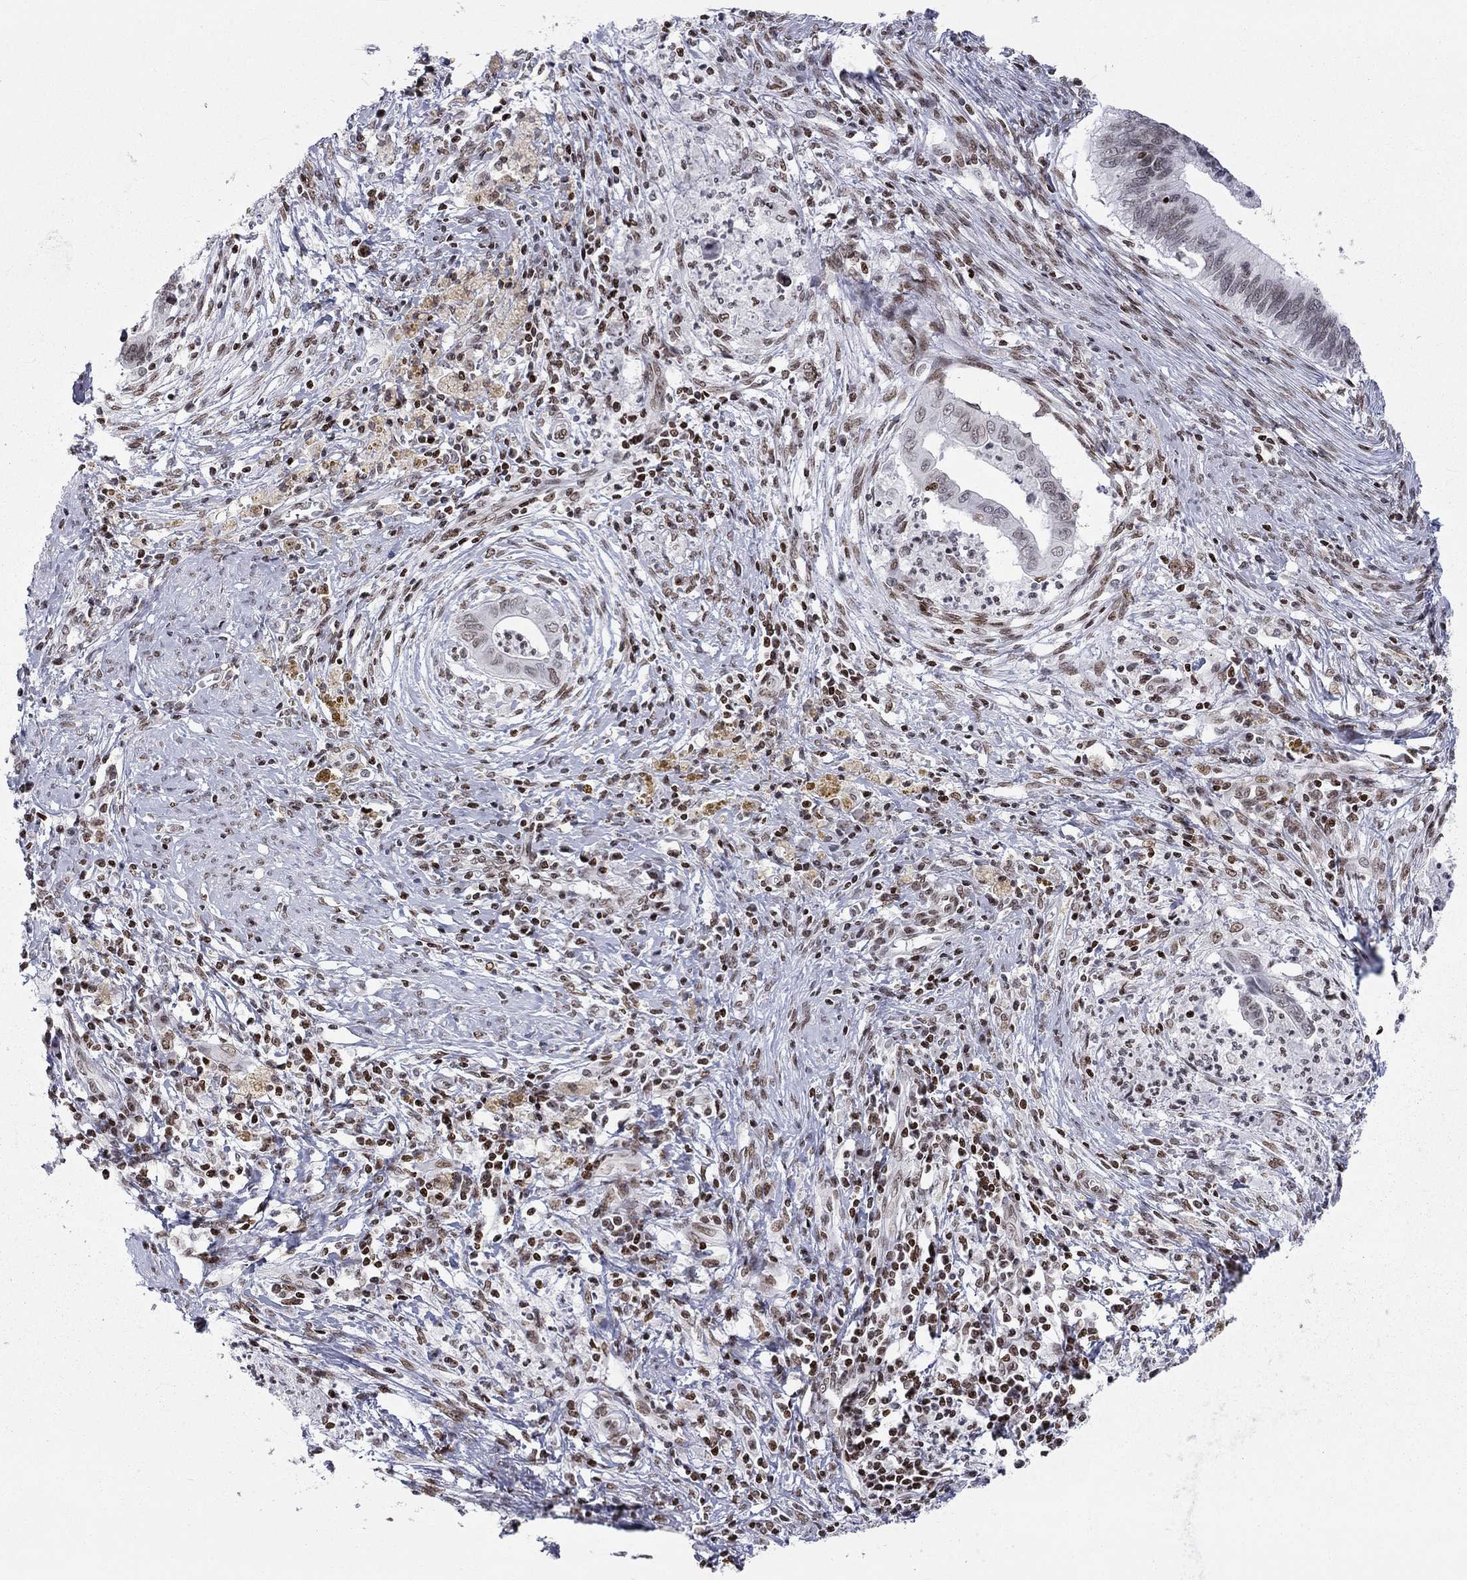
{"staining": {"intensity": "moderate", "quantity": ">75%", "location": "nuclear"}, "tissue": "cervical cancer", "cell_type": "Tumor cells", "image_type": "cancer", "snomed": [{"axis": "morphology", "description": "Adenocarcinoma, NOS"}, {"axis": "topography", "description": "Cervix"}], "caption": "The image exhibits a brown stain indicating the presence of a protein in the nuclear of tumor cells in cervical cancer. The staining was performed using DAB (3,3'-diaminobenzidine), with brown indicating positive protein expression. Nuclei are stained blue with hematoxylin.", "gene": "H2AX", "patient": {"sex": "female", "age": 42}}